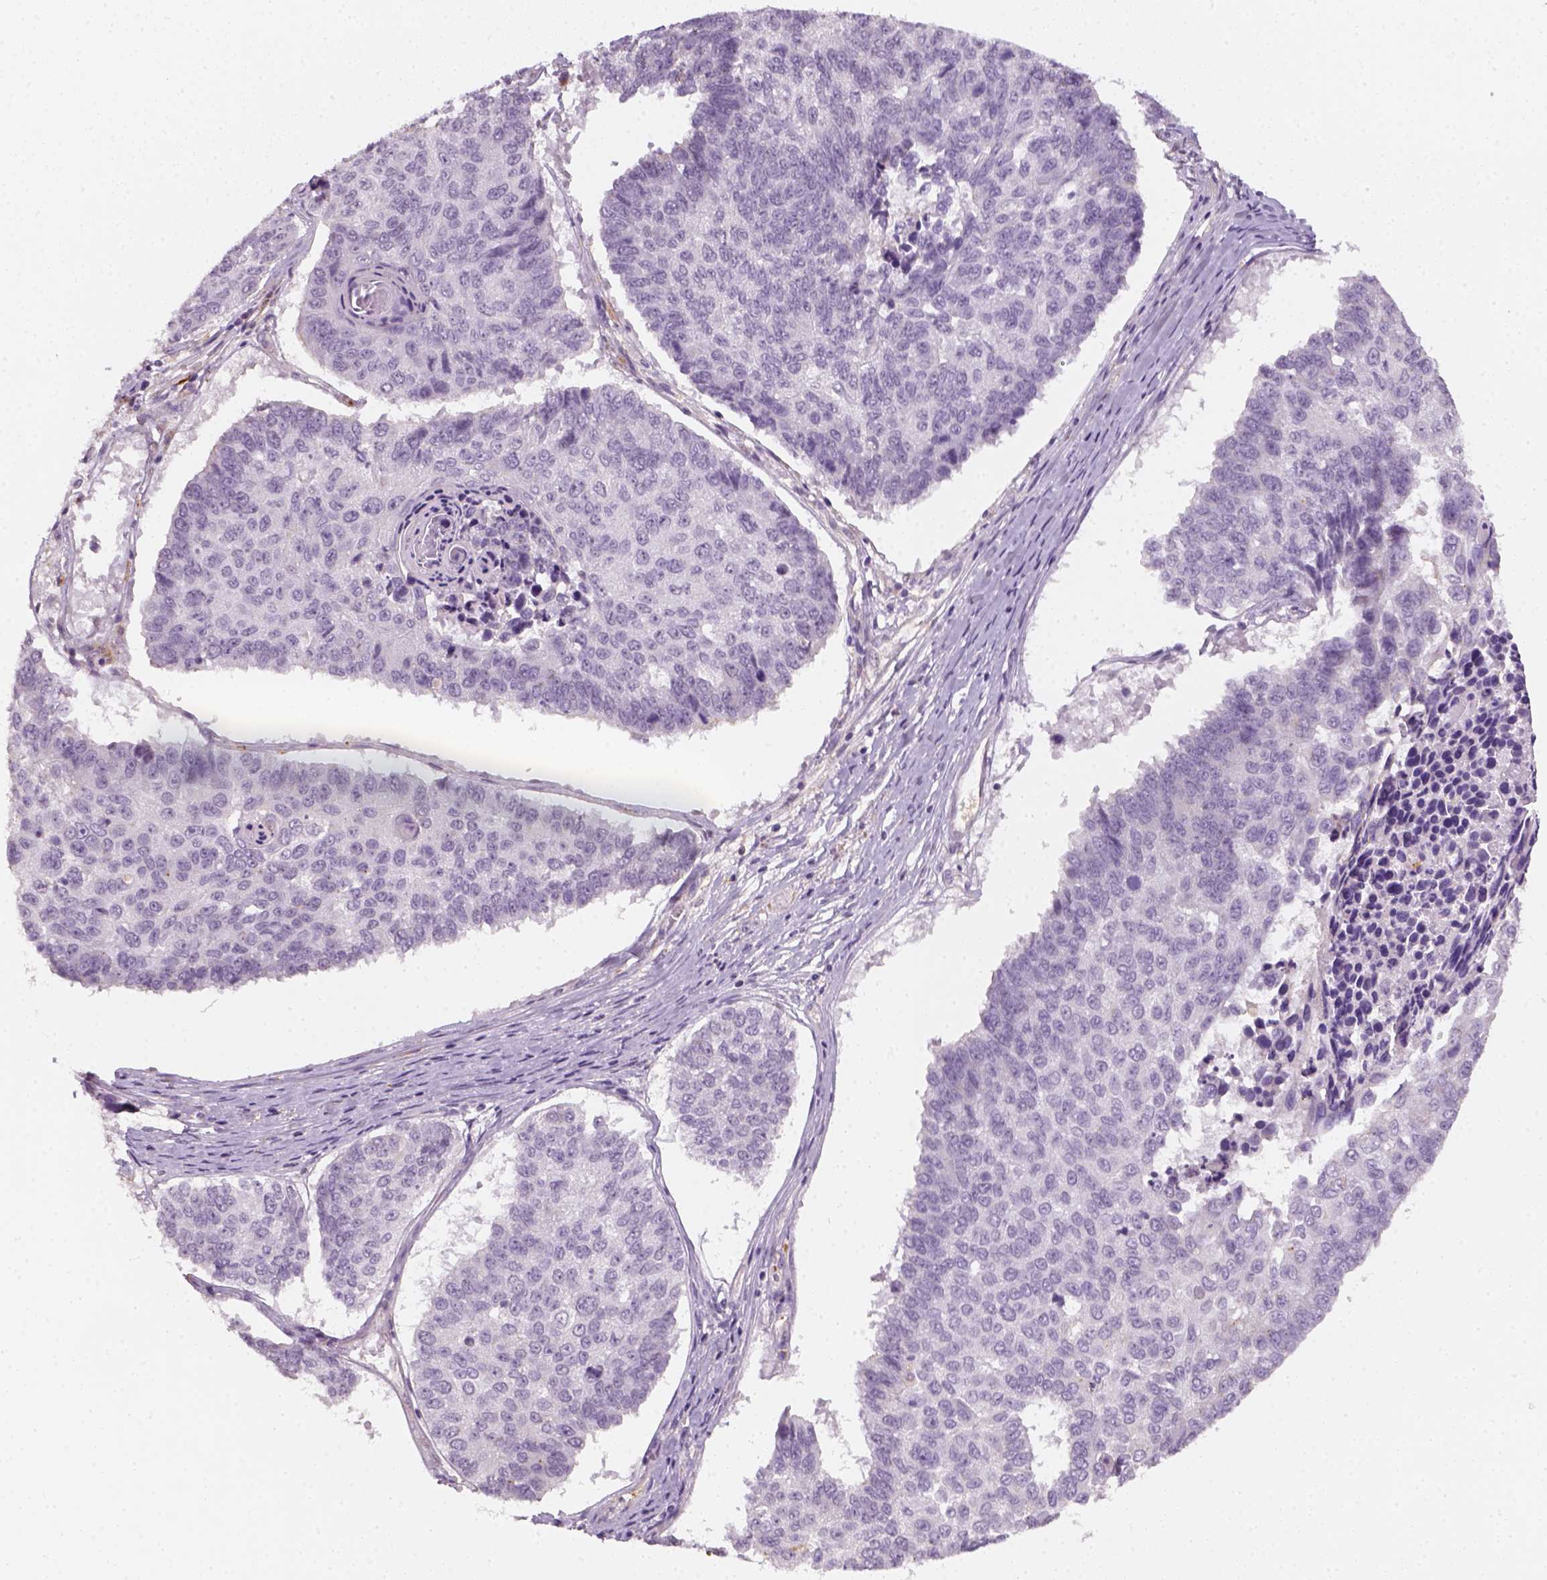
{"staining": {"intensity": "negative", "quantity": "none", "location": "none"}, "tissue": "lung cancer", "cell_type": "Tumor cells", "image_type": "cancer", "snomed": [{"axis": "morphology", "description": "Squamous cell carcinoma, NOS"}, {"axis": "topography", "description": "Lung"}], "caption": "This photomicrograph is of lung cancer (squamous cell carcinoma) stained with immunohistochemistry to label a protein in brown with the nuclei are counter-stained blue. There is no positivity in tumor cells.", "gene": "FAM163B", "patient": {"sex": "male", "age": 73}}